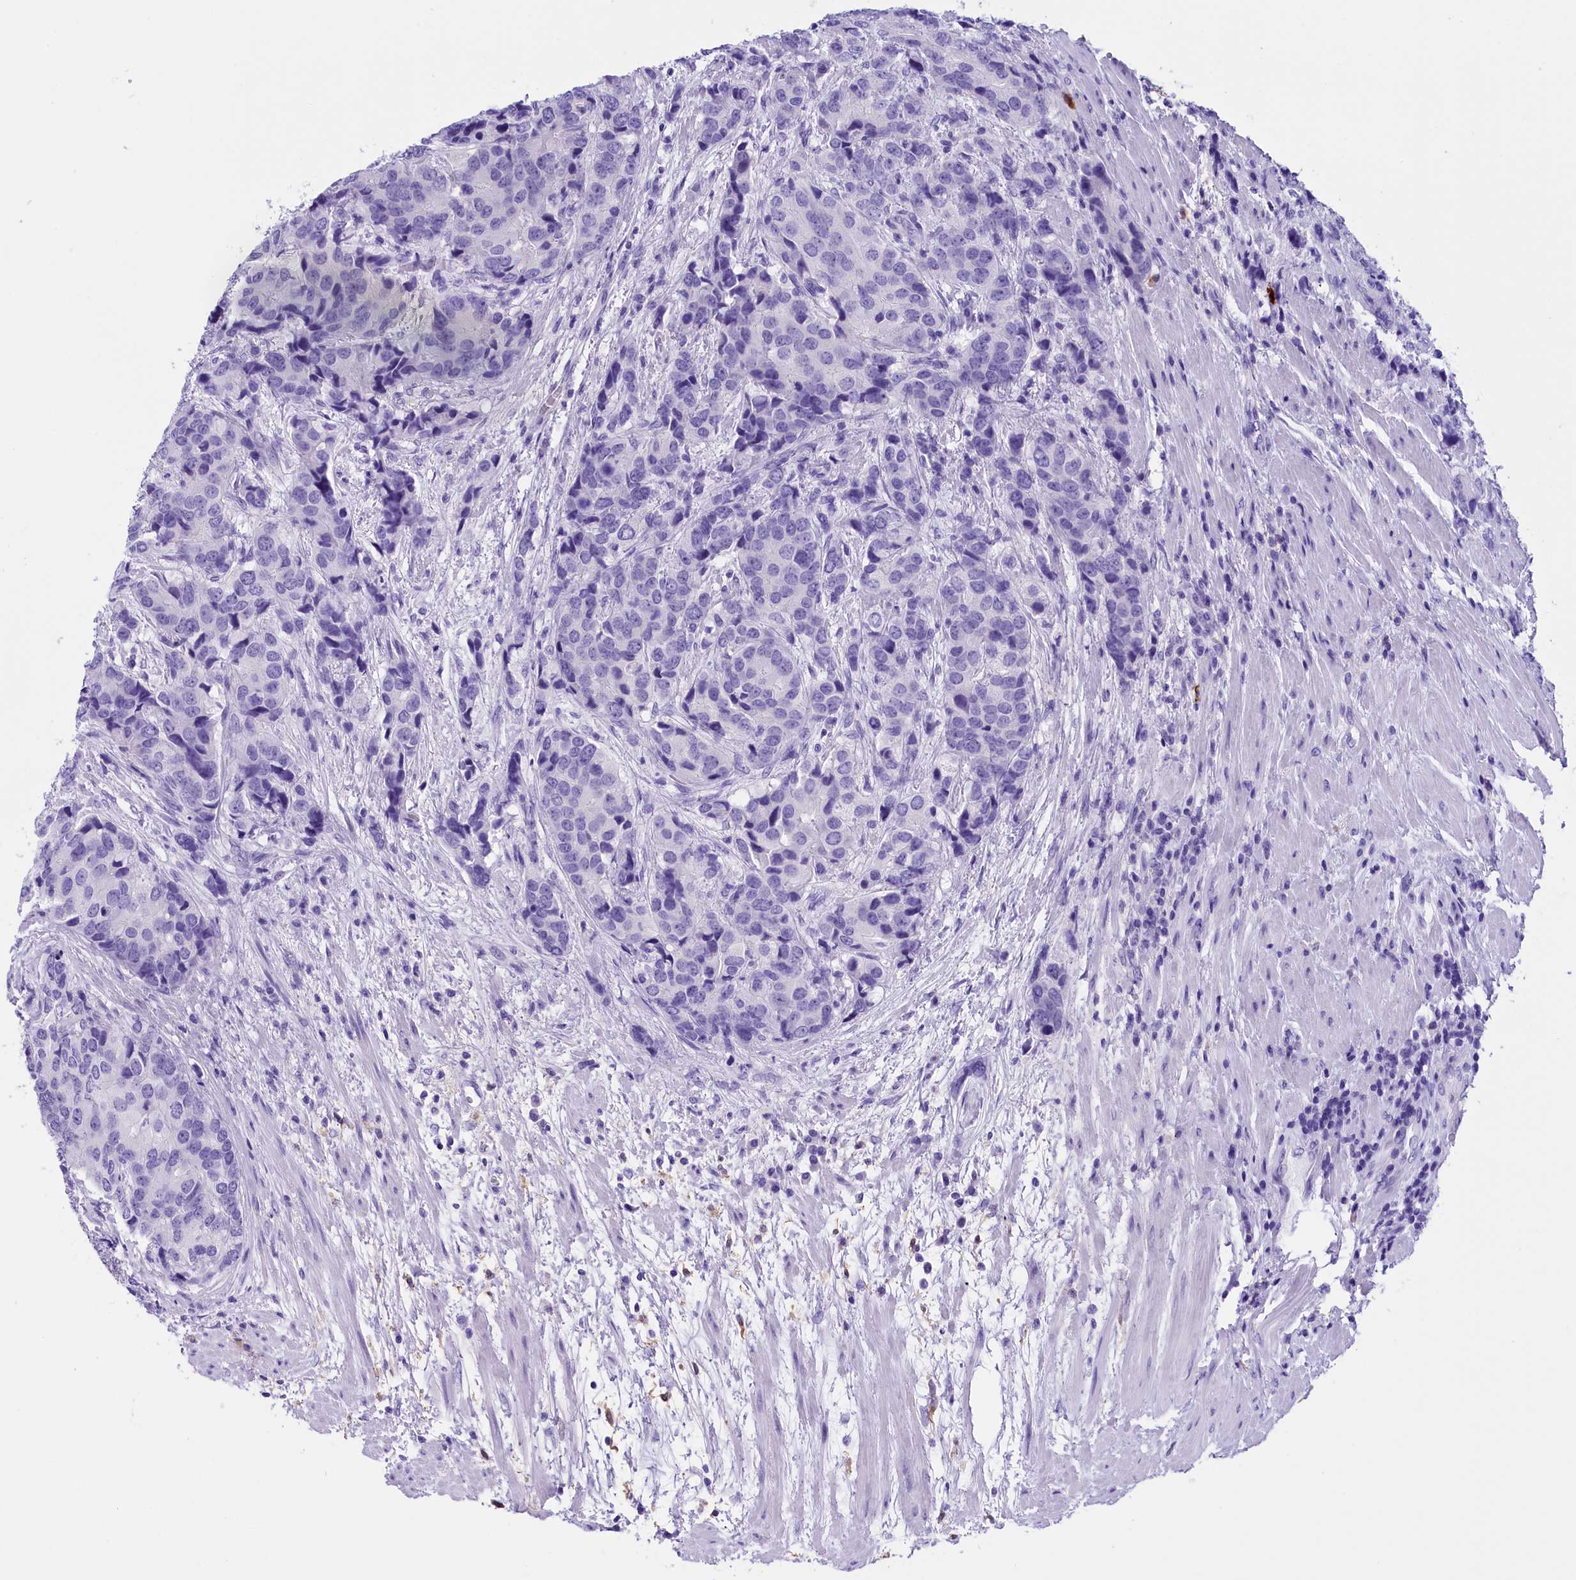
{"staining": {"intensity": "negative", "quantity": "none", "location": "none"}, "tissue": "prostate cancer", "cell_type": "Tumor cells", "image_type": "cancer", "snomed": [{"axis": "morphology", "description": "Adenocarcinoma, High grade"}, {"axis": "topography", "description": "Prostate"}], "caption": "A micrograph of human prostate high-grade adenocarcinoma is negative for staining in tumor cells.", "gene": "CLC", "patient": {"sex": "male", "age": 62}}